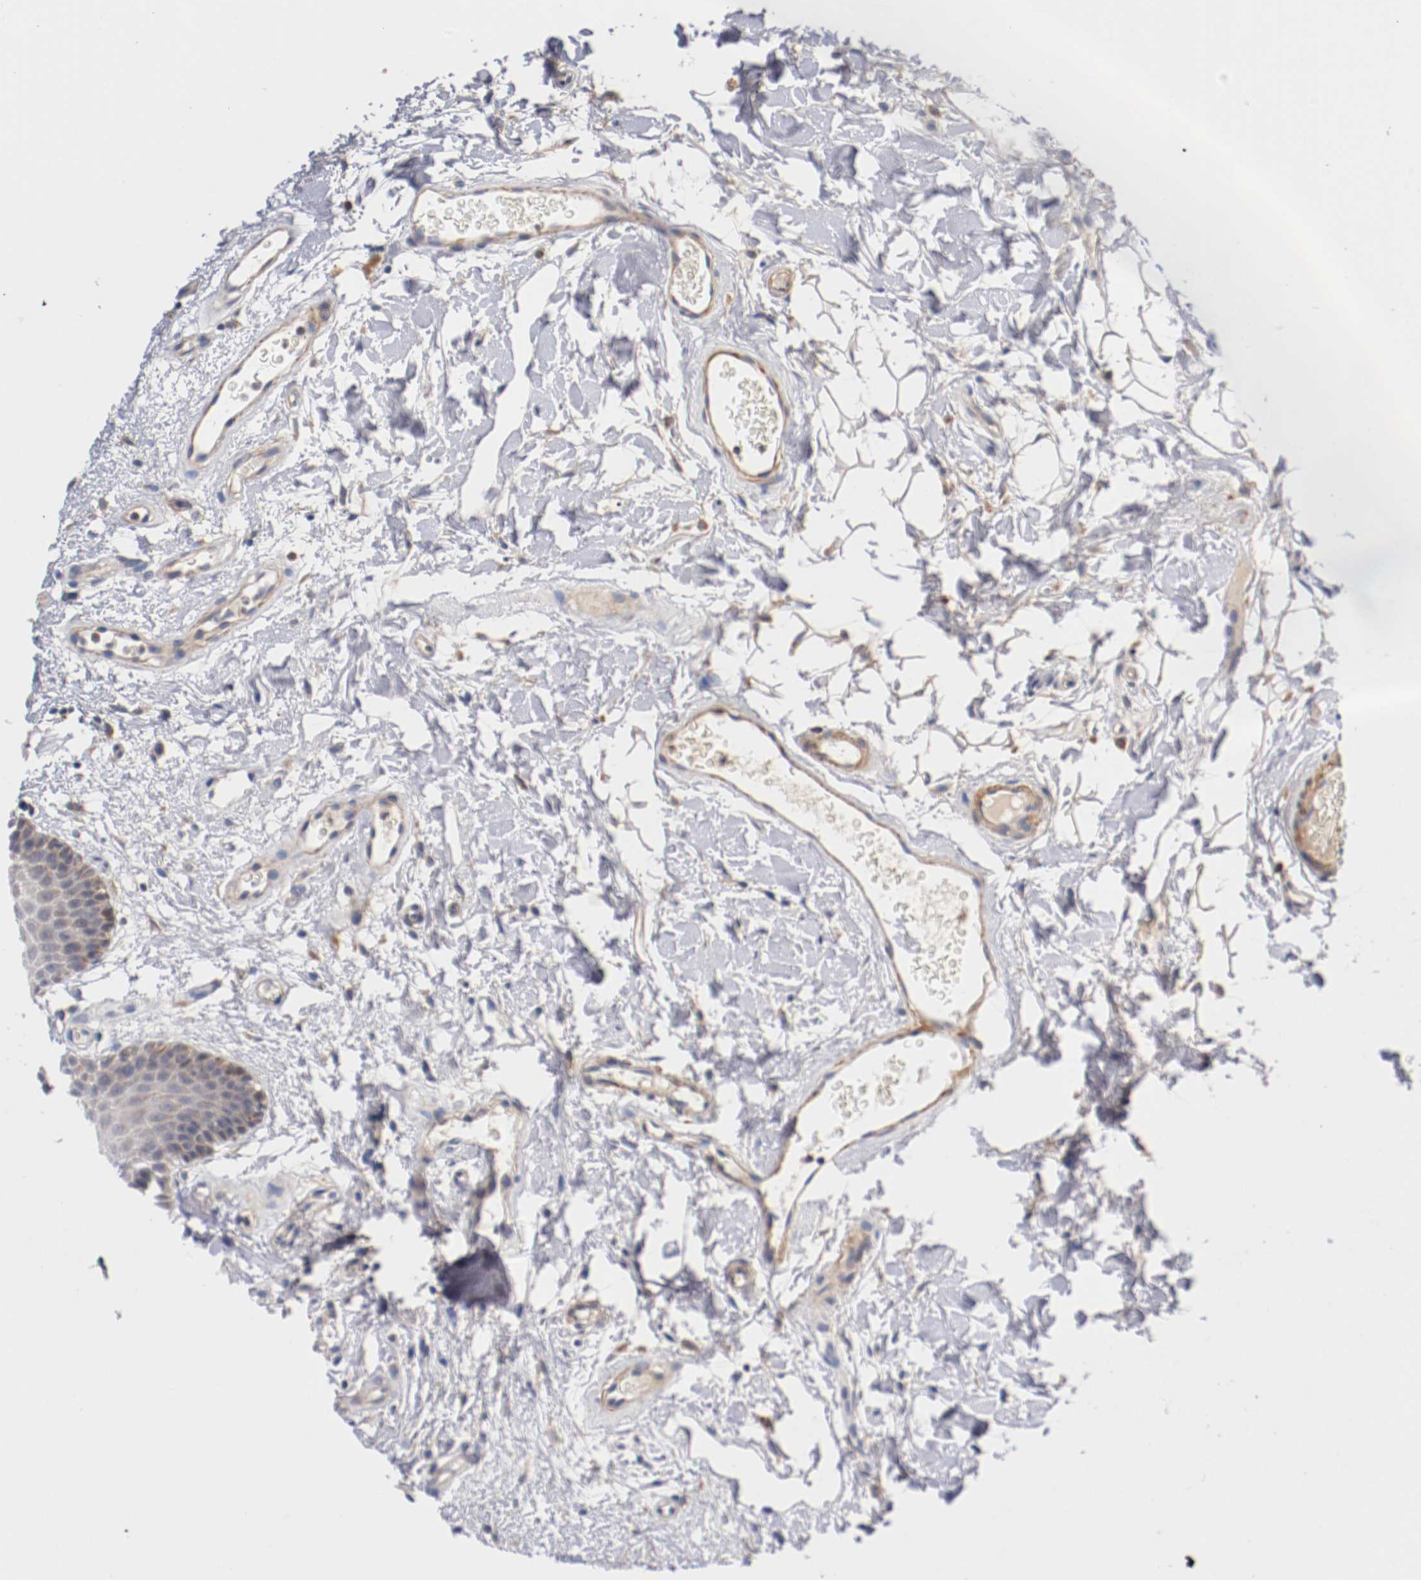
{"staining": {"intensity": "weak", "quantity": "<25%", "location": "cytoplasmic/membranous"}, "tissue": "oral mucosa", "cell_type": "Squamous epithelial cells", "image_type": "normal", "snomed": [{"axis": "morphology", "description": "Normal tissue, NOS"}, {"axis": "morphology", "description": "Squamous cell carcinoma, NOS"}, {"axis": "topography", "description": "Skeletal muscle"}, {"axis": "topography", "description": "Oral tissue"}, {"axis": "topography", "description": "Head-Neck"}], "caption": "High power microscopy histopathology image of an IHC histopathology image of benign oral mucosa, revealing no significant positivity in squamous epithelial cells. (IHC, brightfield microscopy, high magnification).", "gene": "SEMA5A", "patient": {"sex": "male", "age": 71}}